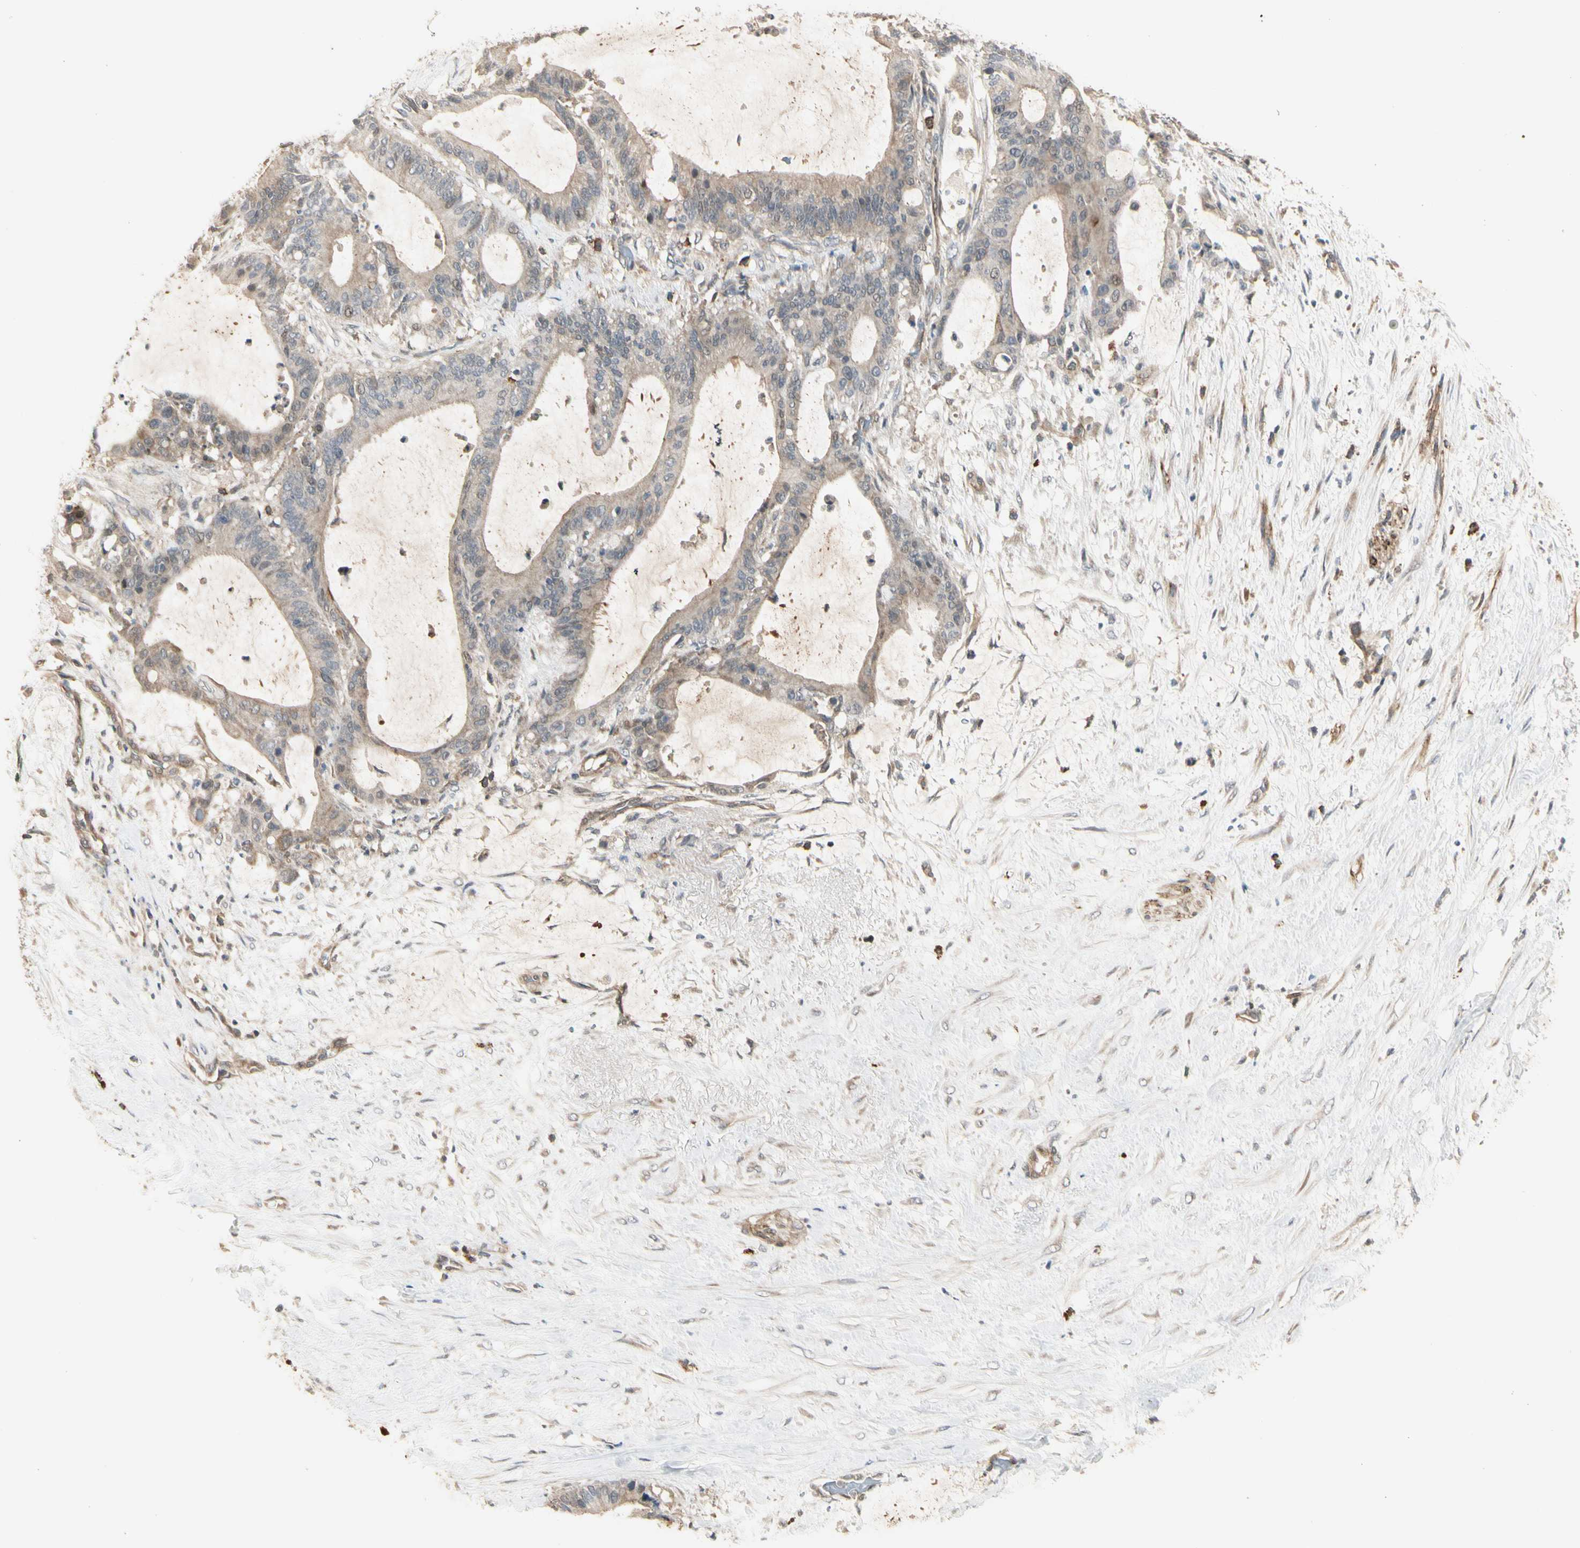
{"staining": {"intensity": "weak", "quantity": "25%-75%", "location": "cytoplasmic/membranous"}, "tissue": "liver cancer", "cell_type": "Tumor cells", "image_type": "cancer", "snomed": [{"axis": "morphology", "description": "Cholangiocarcinoma"}, {"axis": "topography", "description": "Liver"}], "caption": "A histopathology image of cholangiocarcinoma (liver) stained for a protein reveals weak cytoplasmic/membranous brown staining in tumor cells. (DAB = brown stain, brightfield microscopy at high magnification).", "gene": "ATG4C", "patient": {"sex": "female", "age": 73}}